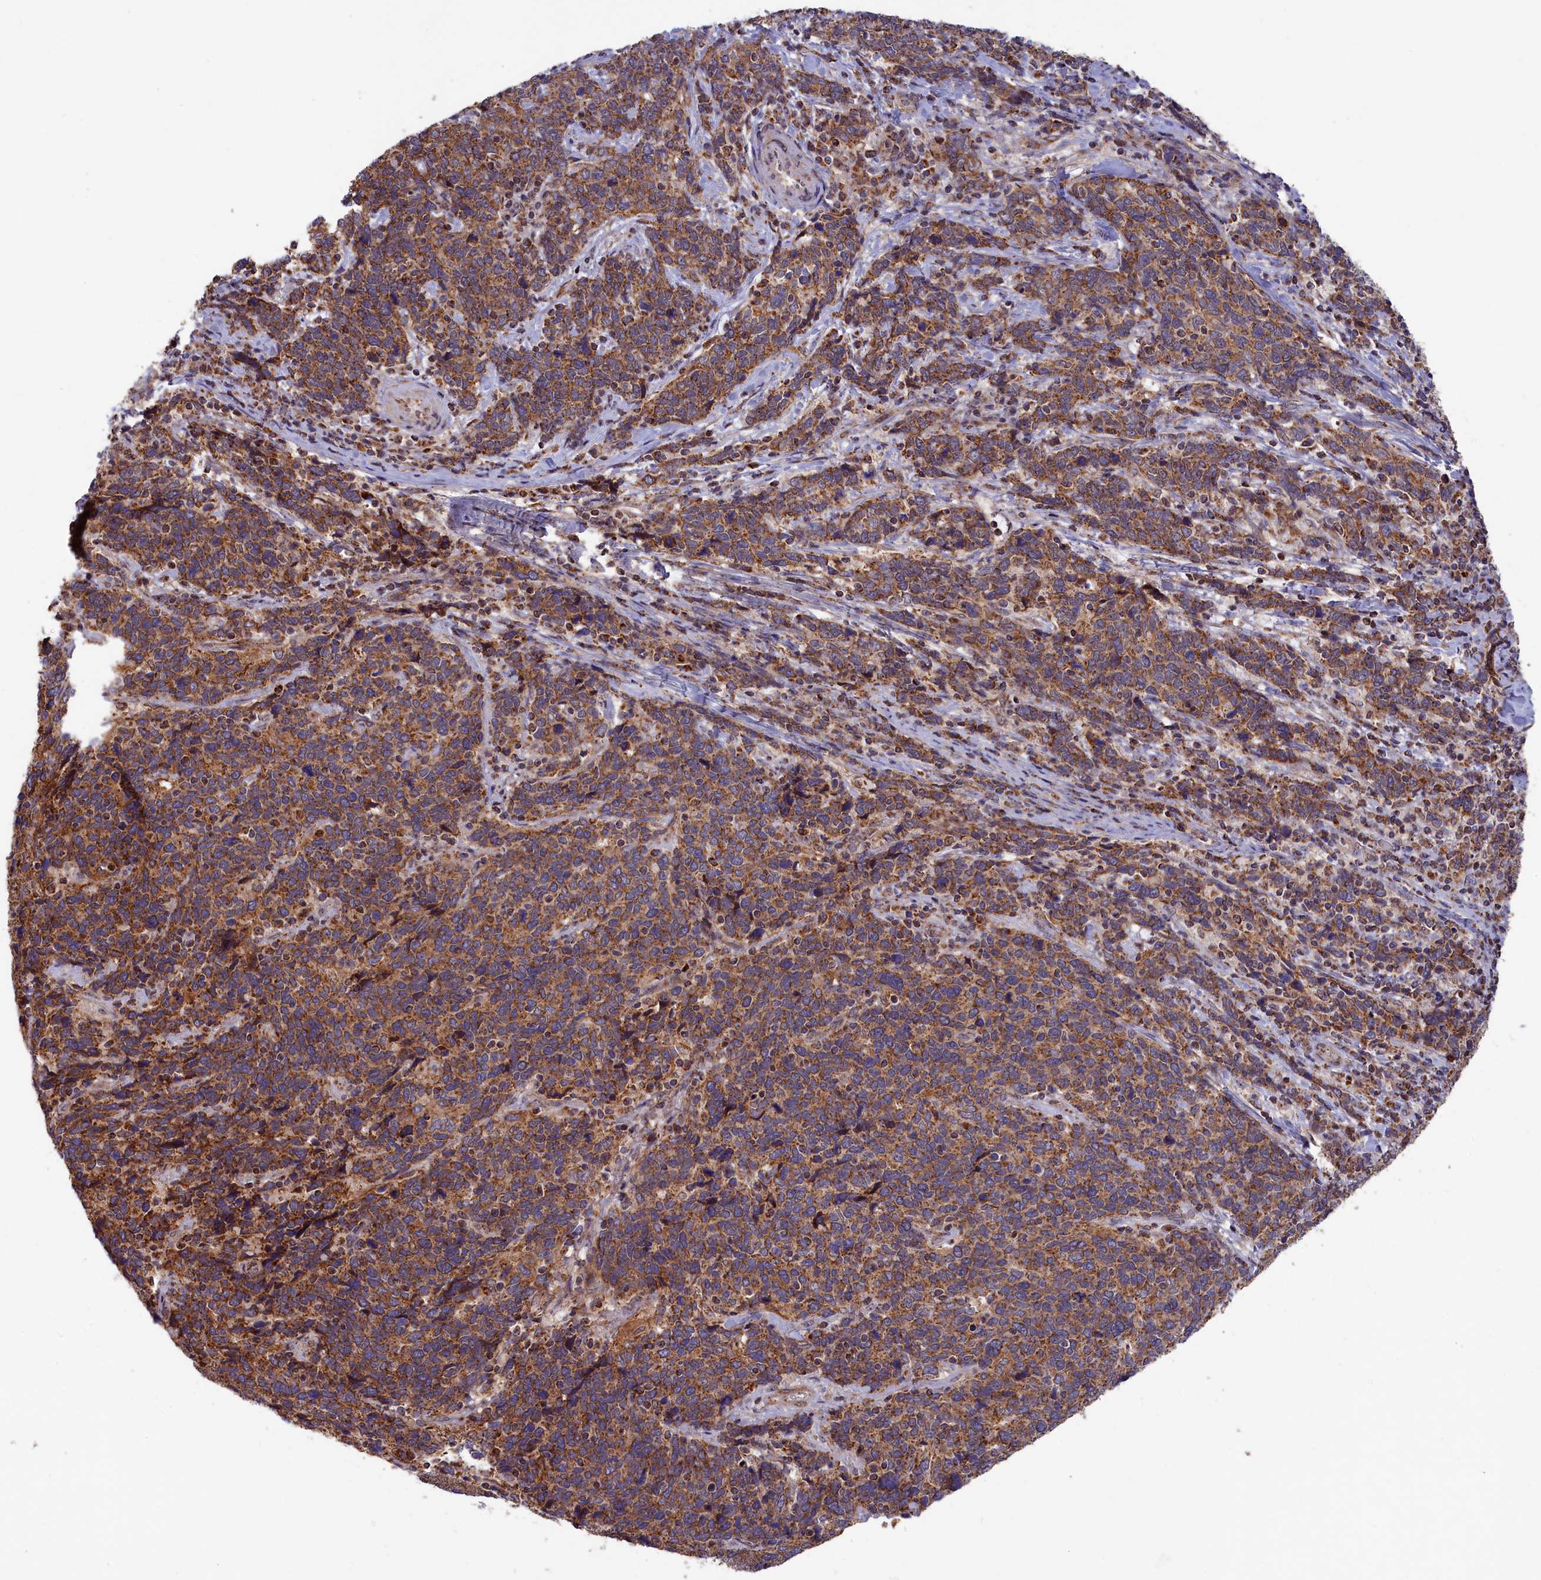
{"staining": {"intensity": "moderate", "quantity": ">75%", "location": "cytoplasmic/membranous"}, "tissue": "cervical cancer", "cell_type": "Tumor cells", "image_type": "cancer", "snomed": [{"axis": "morphology", "description": "Squamous cell carcinoma, NOS"}, {"axis": "topography", "description": "Cervix"}], "caption": "The immunohistochemical stain highlights moderate cytoplasmic/membranous staining in tumor cells of cervical cancer (squamous cell carcinoma) tissue.", "gene": "DUS3L", "patient": {"sex": "female", "age": 41}}